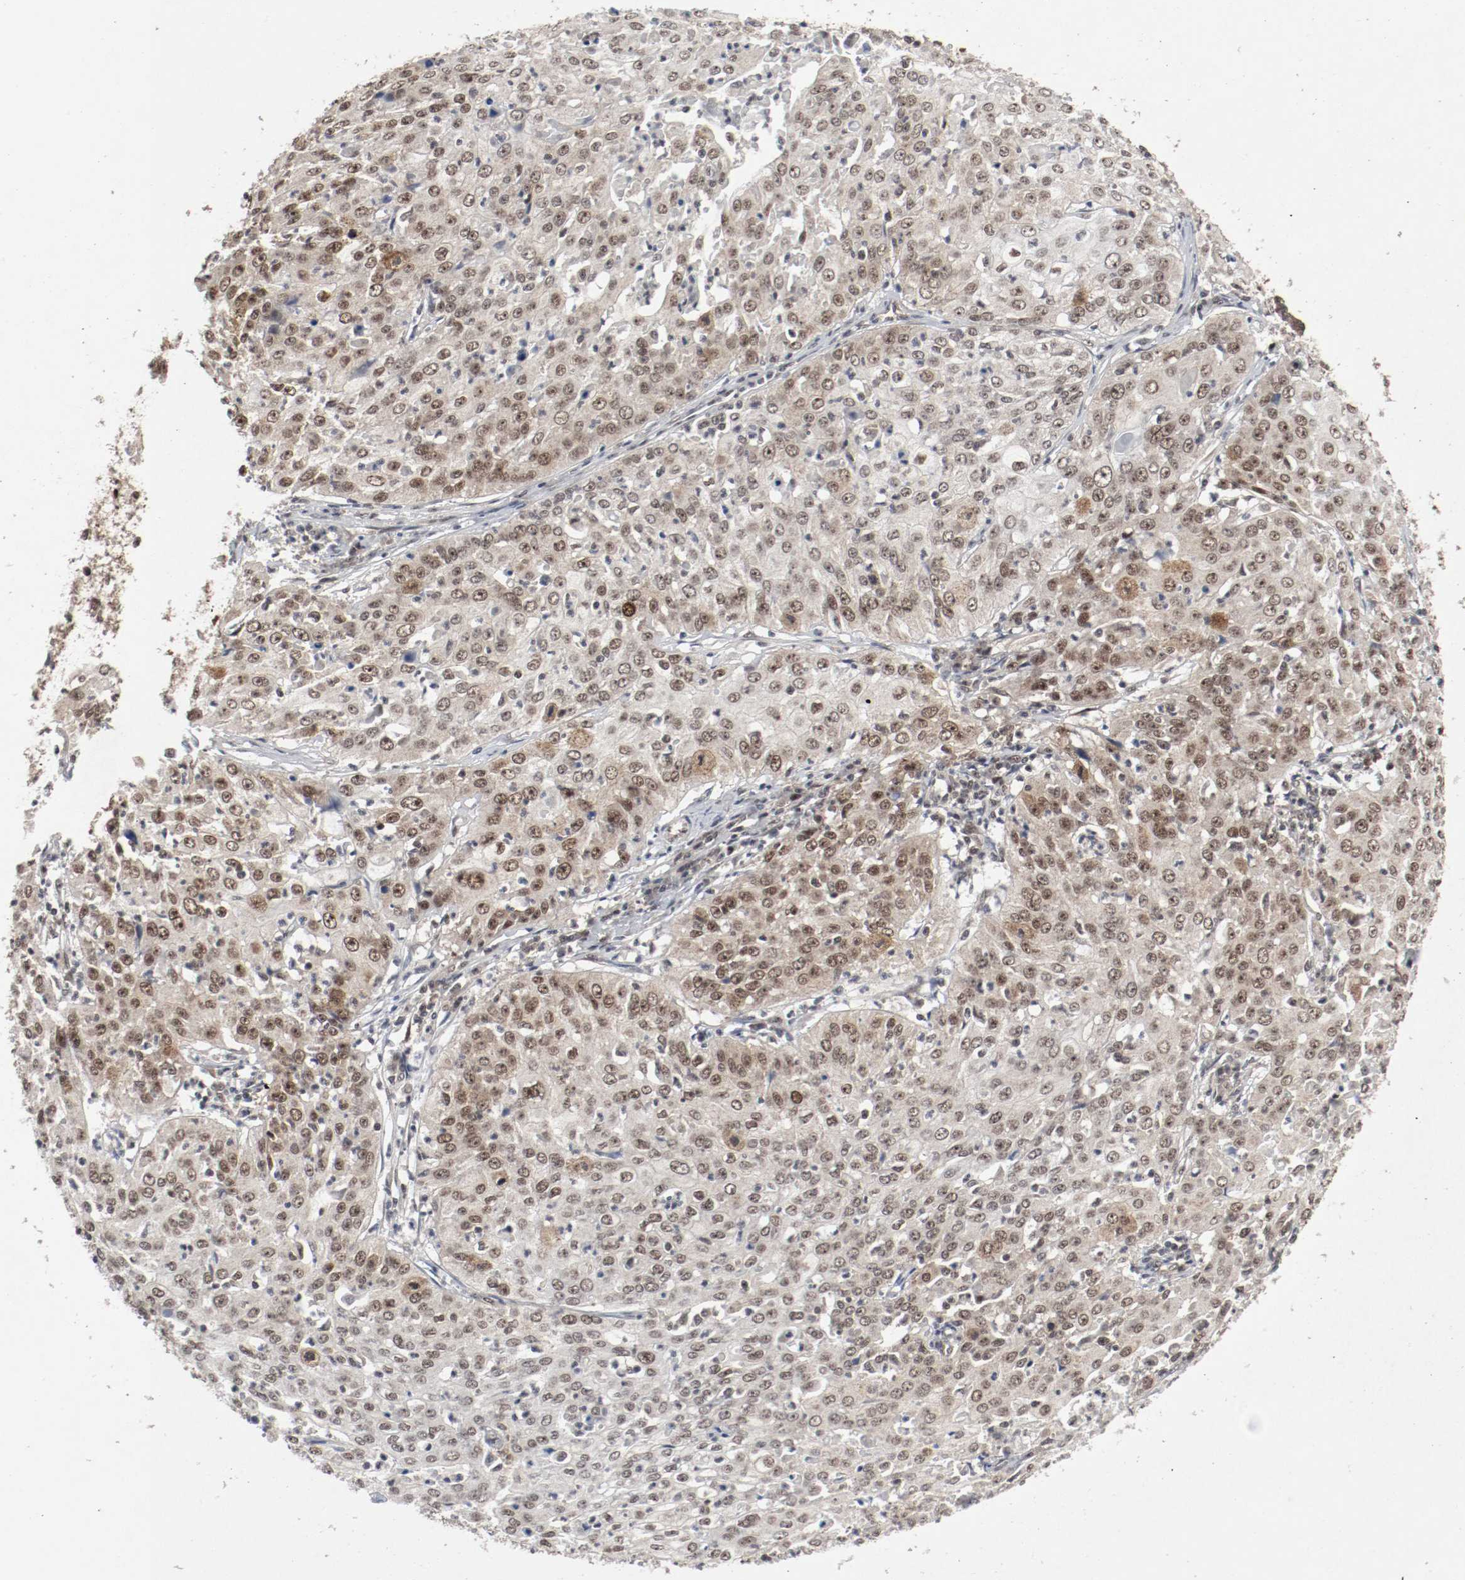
{"staining": {"intensity": "moderate", "quantity": ">75%", "location": "cytoplasmic/membranous,nuclear"}, "tissue": "cervical cancer", "cell_type": "Tumor cells", "image_type": "cancer", "snomed": [{"axis": "morphology", "description": "Squamous cell carcinoma, NOS"}, {"axis": "topography", "description": "Cervix"}], "caption": "Protein analysis of cervical cancer tissue reveals moderate cytoplasmic/membranous and nuclear staining in about >75% of tumor cells.", "gene": "CSNK2B", "patient": {"sex": "female", "age": 39}}